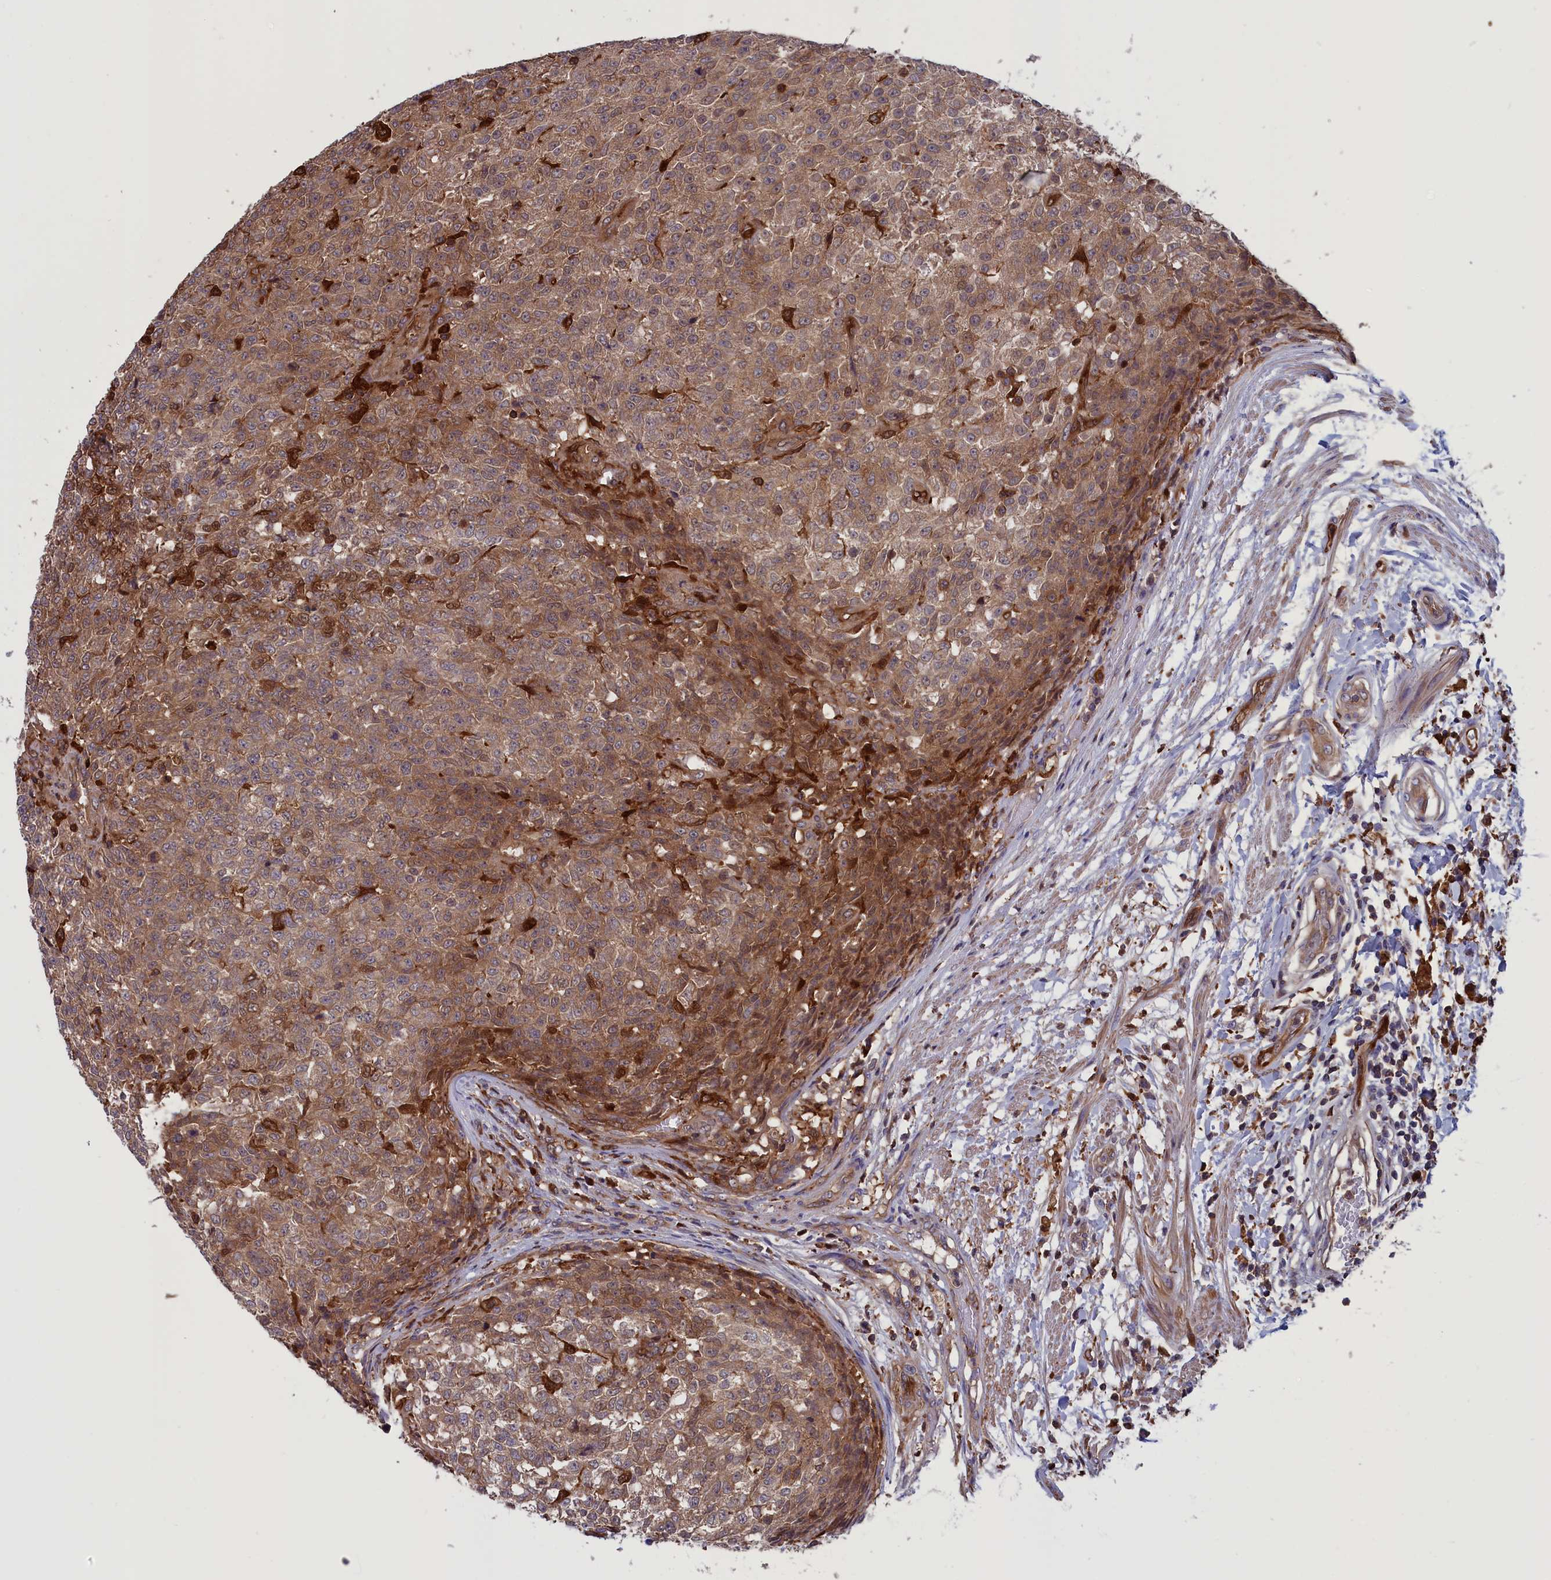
{"staining": {"intensity": "moderate", "quantity": ">75%", "location": "cytoplasmic/membranous"}, "tissue": "testis cancer", "cell_type": "Tumor cells", "image_type": "cancer", "snomed": [{"axis": "morphology", "description": "Seminoma, NOS"}, {"axis": "topography", "description": "Testis"}], "caption": "Immunohistochemical staining of human testis cancer exhibits medium levels of moderate cytoplasmic/membranous positivity in approximately >75% of tumor cells.", "gene": "ARHGAP18", "patient": {"sex": "male", "age": 59}}